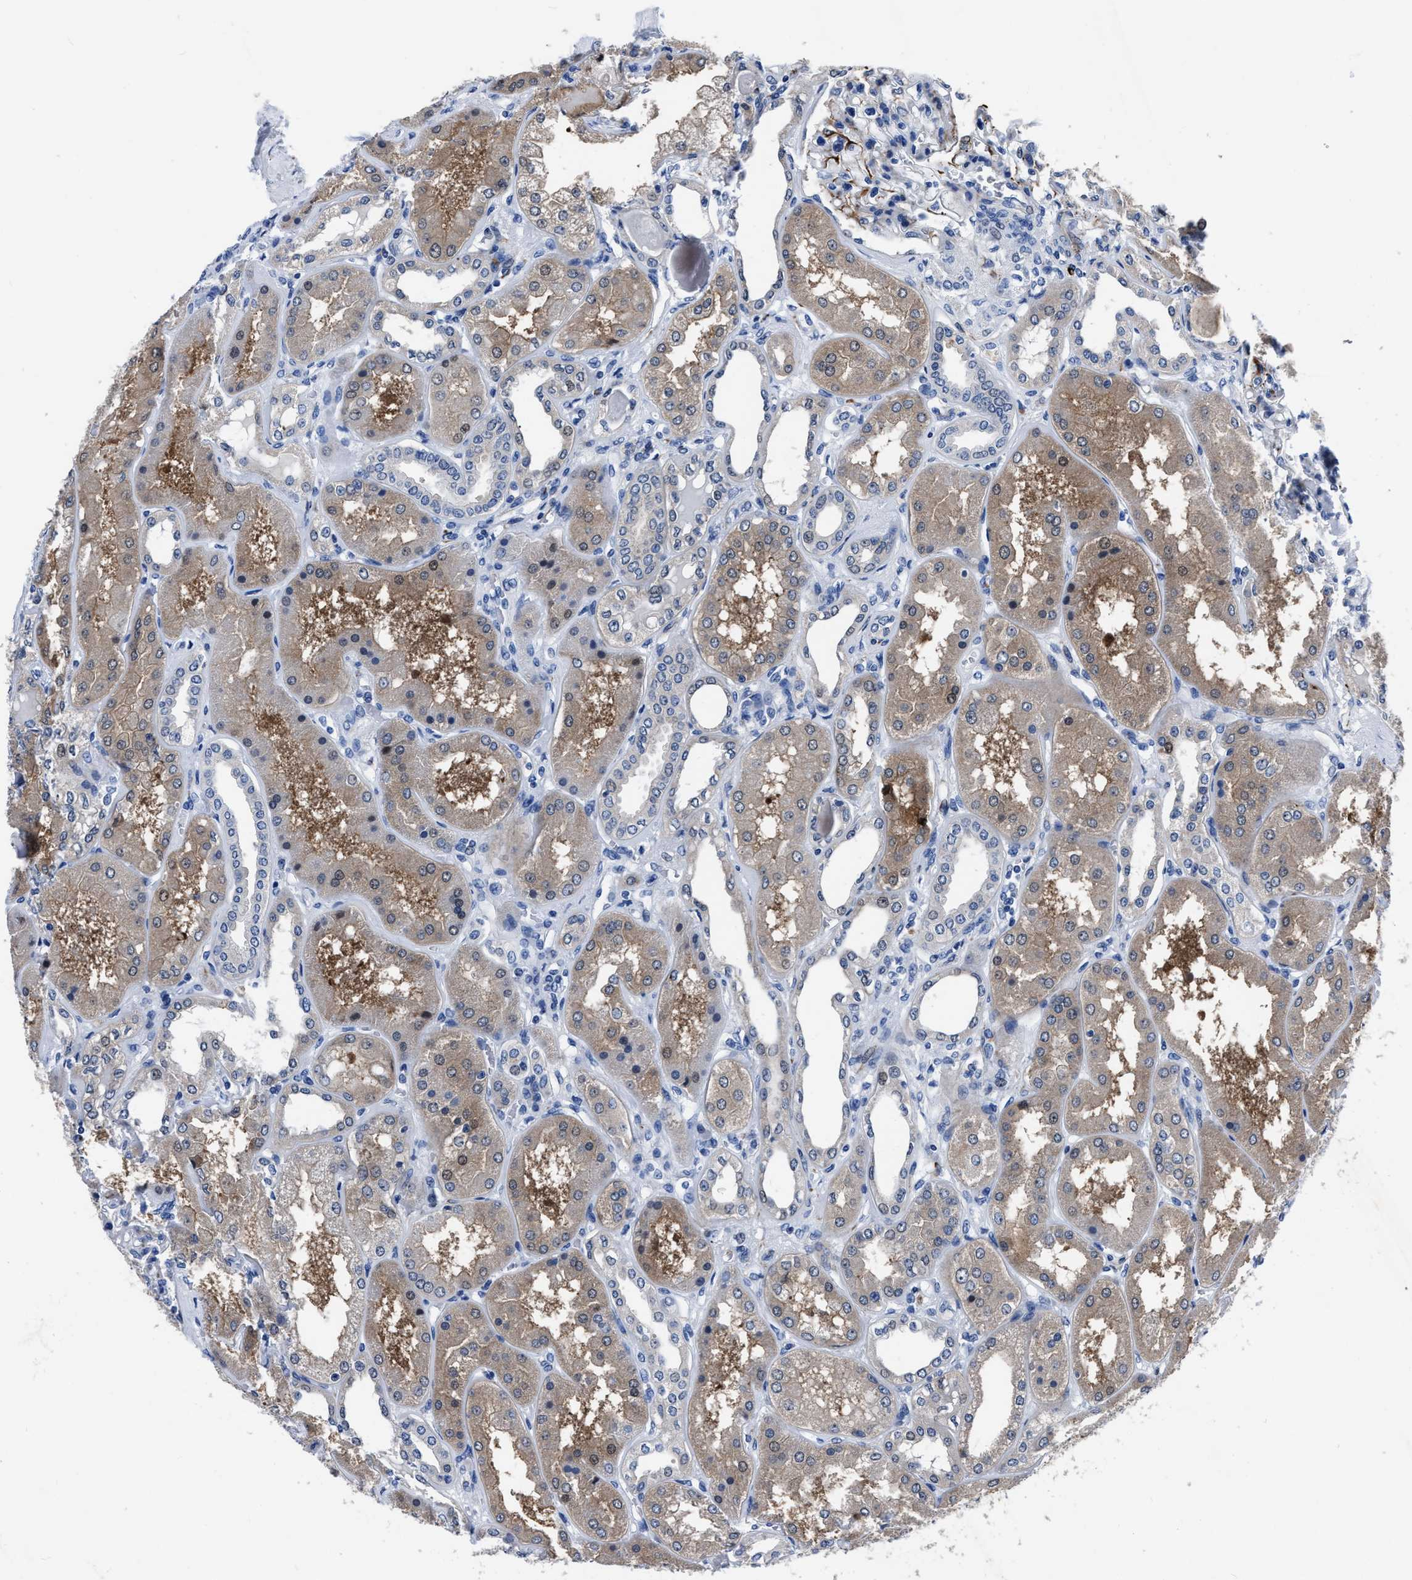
{"staining": {"intensity": "moderate", "quantity": "25%-75%", "location": "cytoplasmic/membranous"}, "tissue": "kidney", "cell_type": "Cells in glomeruli", "image_type": "normal", "snomed": [{"axis": "morphology", "description": "Normal tissue, NOS"}, {"axis": "topography", "description": "Kidney"}], "caption": "Immunohistochemistry image of benign kidney stained for a protein (brown), which displays medium levels of moderate cytoplasmic/membranous expression in approximately 25%-75% of cells in glomeruli.", "gene": "OR10G3", "patient": {"sex": "female", "age": 56}}